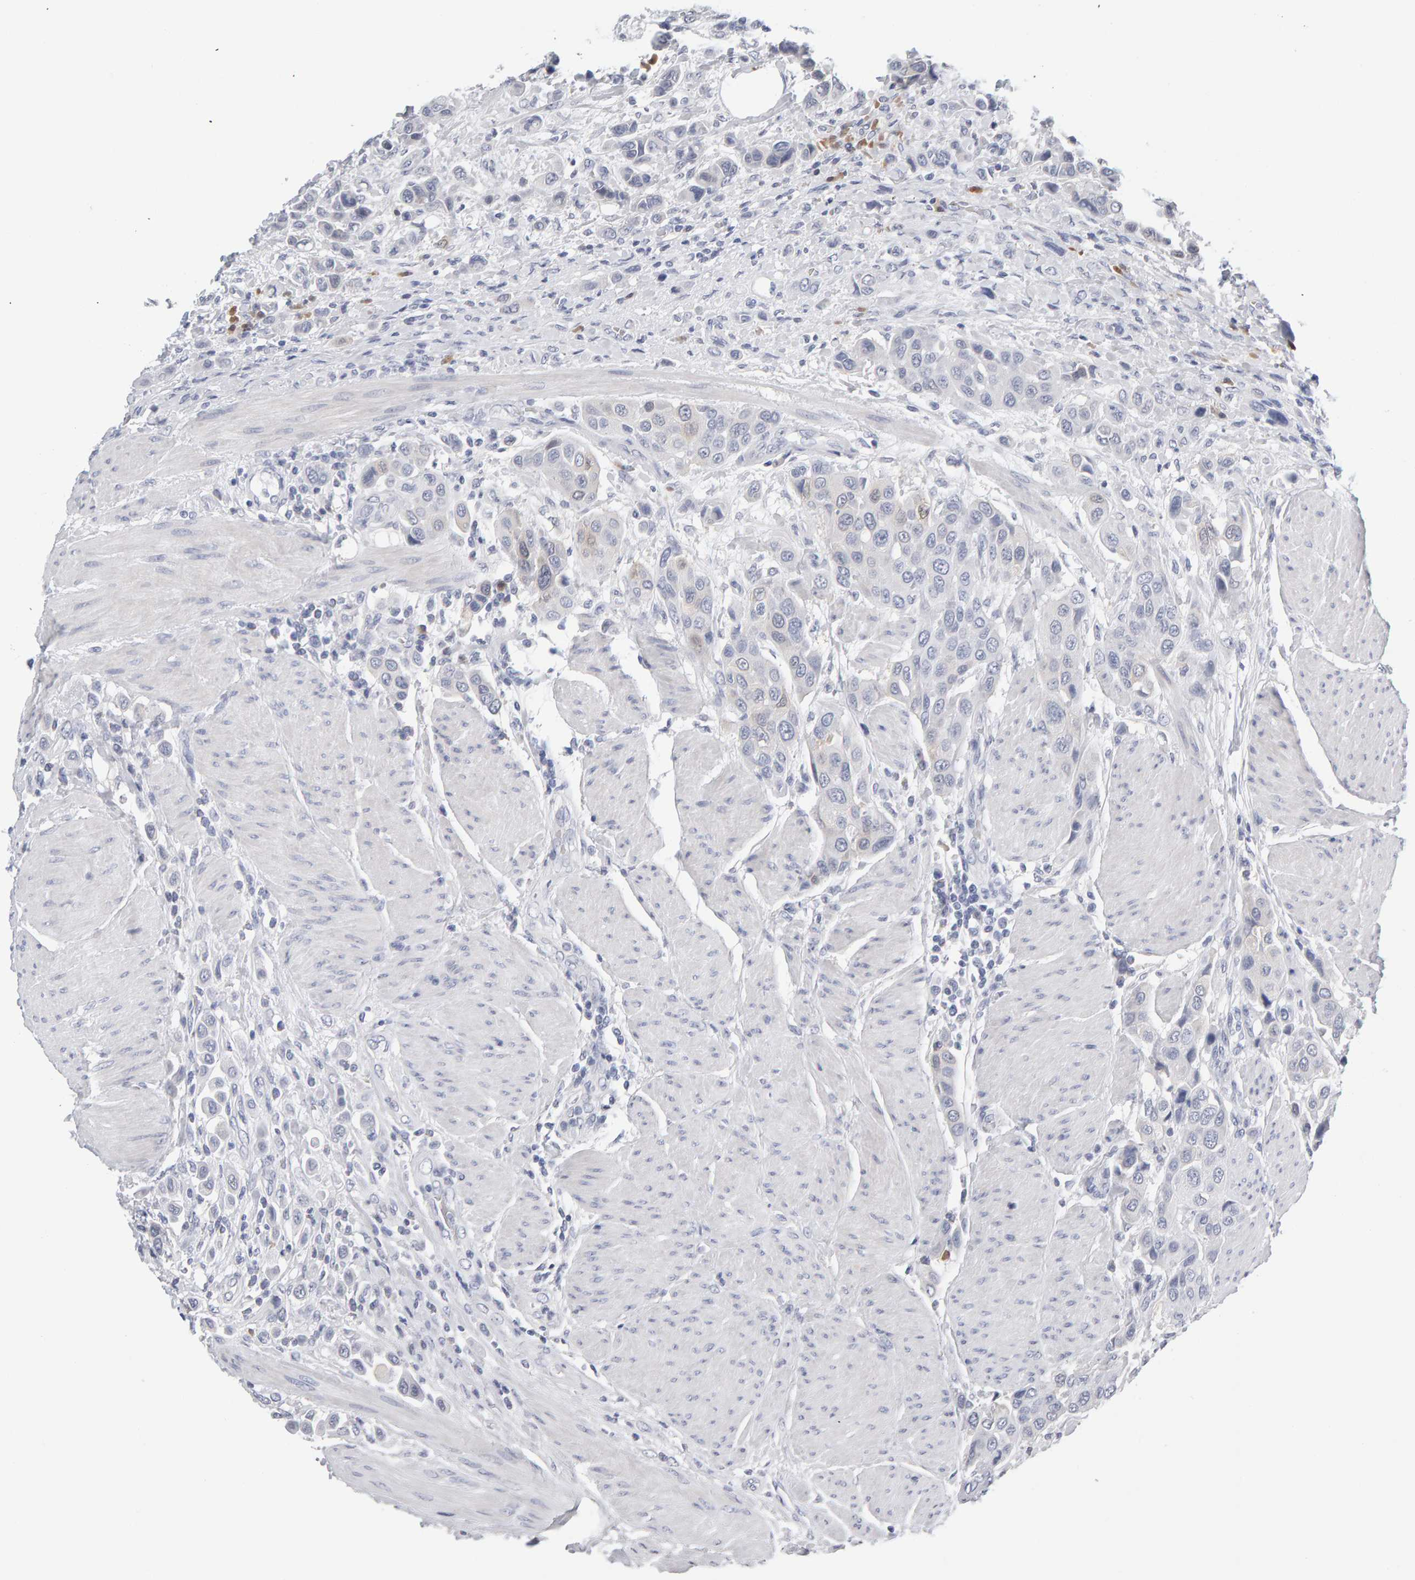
{"staining": {"intensity": "negative", "quantity": "none", "location": "none"}, "tissue": "urothelial cancer", "cell_type": "Tumor cells", "image_type": "cancer", "snomed": [{"axis": "morphology", "description": "Urothelial carcinoma, High grade"}, {"axis": "topography", "description": "Urinary bladder"}], "caption": "This is a histopathology image of IHC staining of urothelial carcinoma (high-grade), which shows no positivity in tumor cells.", "gene": "CTH", "patient": {"sex": "male", "age": 50}}